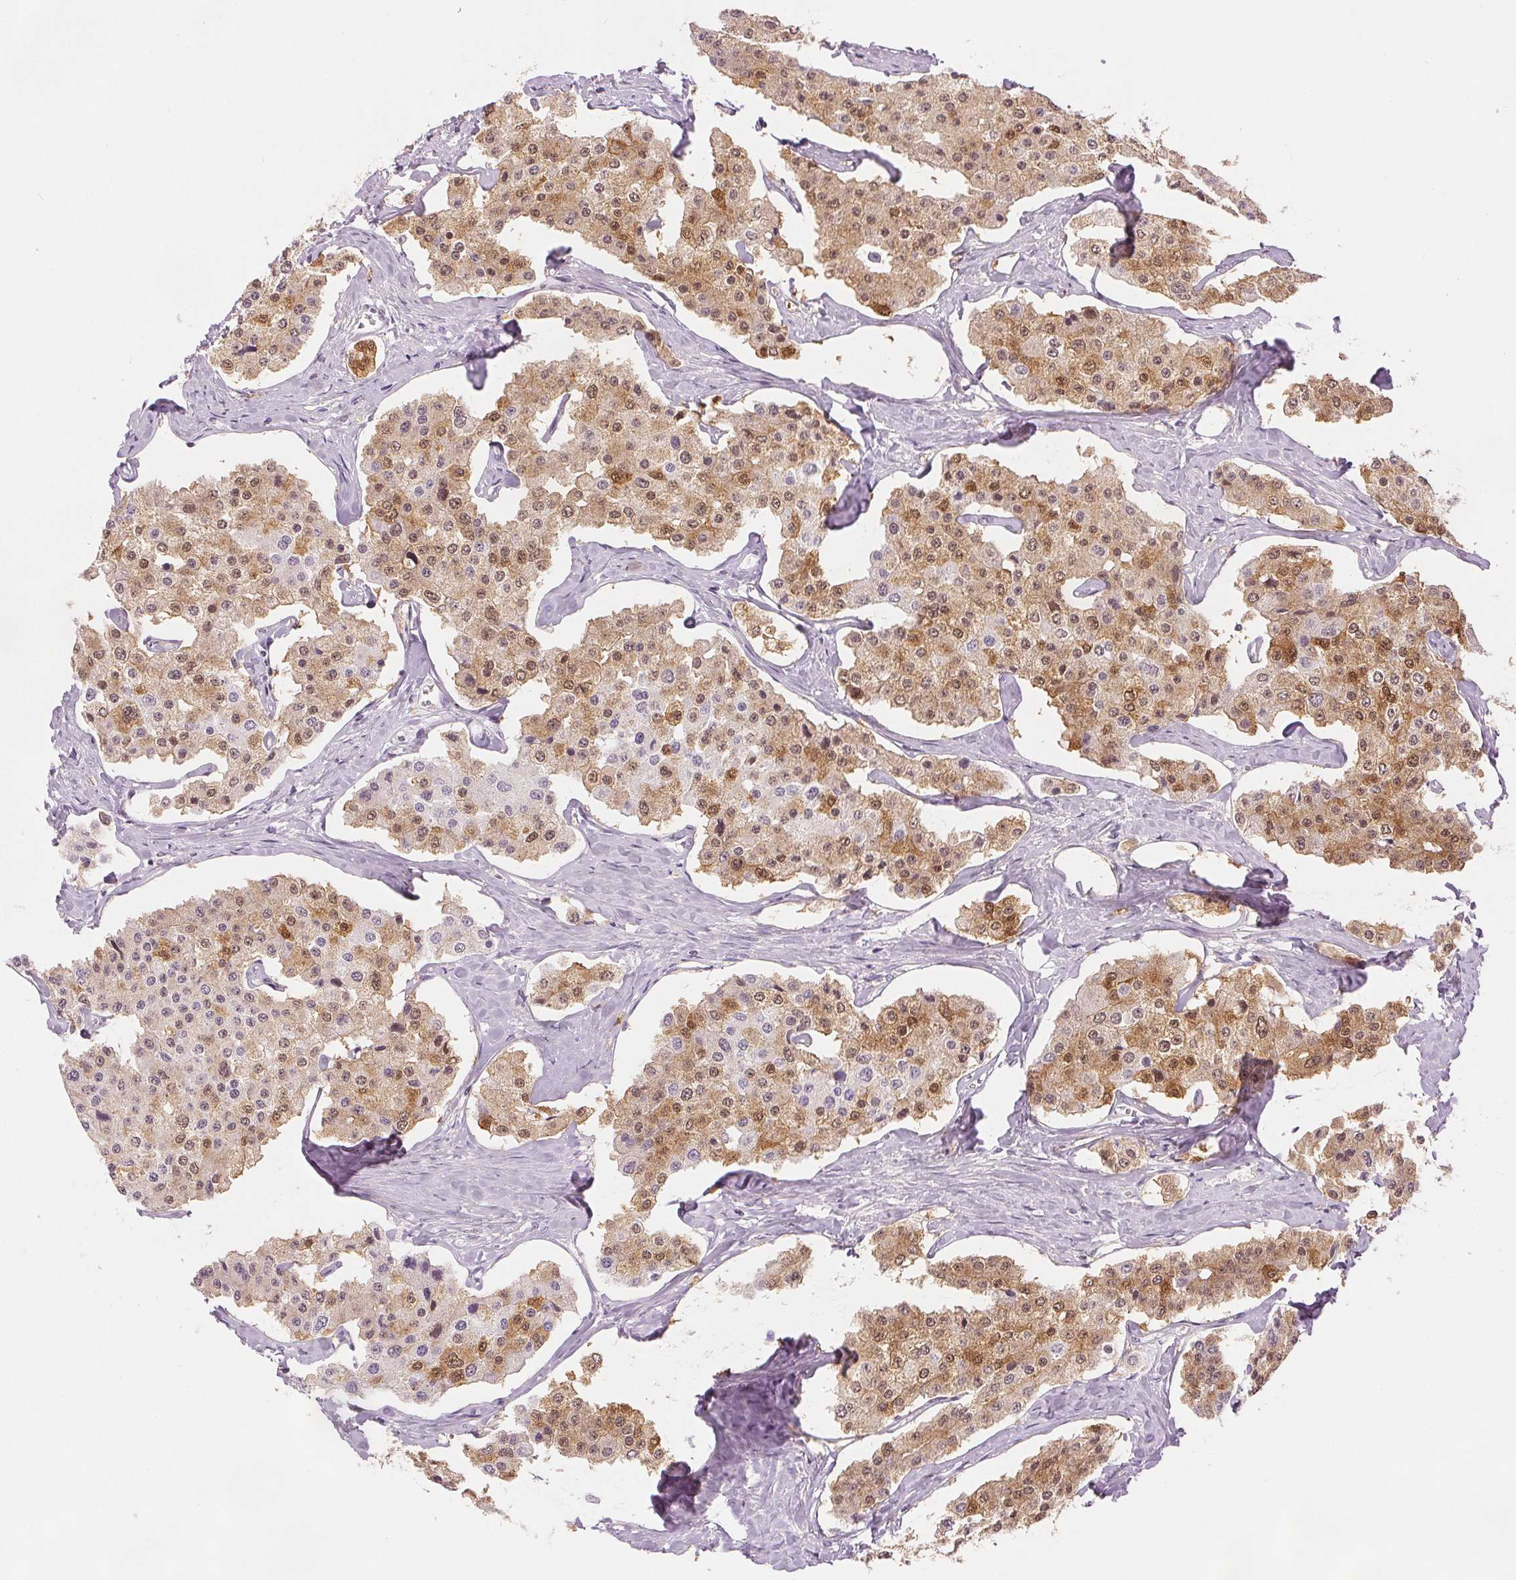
{"staining": {"intensity": "moderate", "quantity": "25%-75%", "location": "cytoplasmic/membranous,nuclear"}, "tissue": "carcinoid", "cell_type": "Tumor cells", "image_type": "cancer", "snomed": [{"axis": "morphology", "description": "Carcinoid, malignant, NOS"}, {"axis": "topography", "description": "Small intestine"}], "caption": "Approximately 25%-75% of tumor cells in malignant carcinoid display moderate cytoplasmic/membranous and nuclear protein expression as visualized by brown immunohistochemical staining.", "gene": "SCGN", "patient": {"sex": "female", "age": 65}}